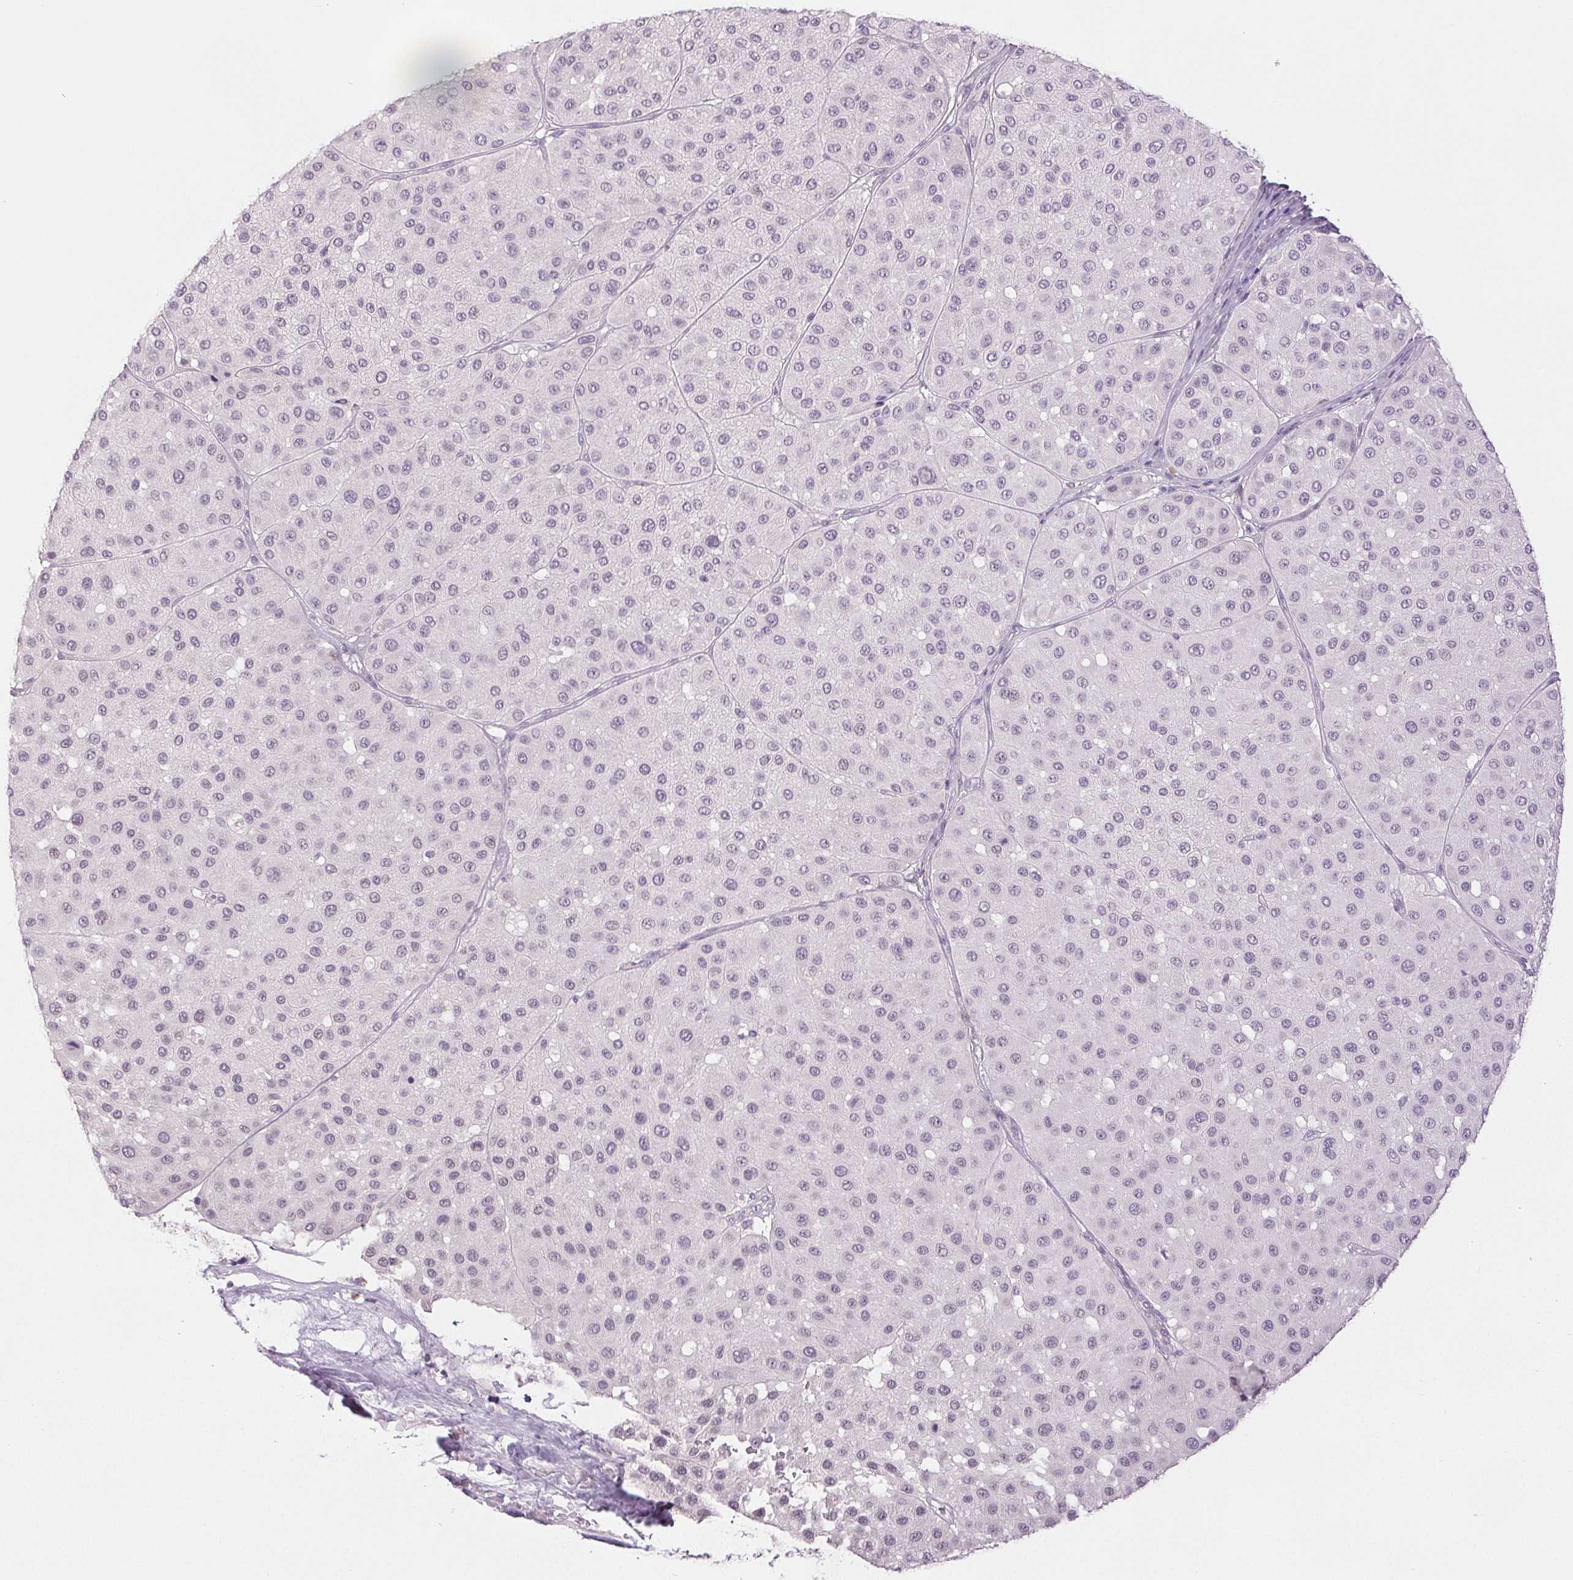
{"staining": {"intensity": "negative", "quantity": "none", "location": "none"}, "tissue": "melanoma", "cell_type": "Tumor cells", "image_type": "cancer", "snomed": [{"axis": "morphology", "description": "Malignant melanoma, Metastatic site"}, {"axis": "topography", "description": "Smooth muscle"}], "caption": "A photomicrograph of human malignant melanoma (metastatic site) is negative for staining in tumor cells.", "gene": "DNAJC6", "patient": {"sex": "male", "age": 41}}